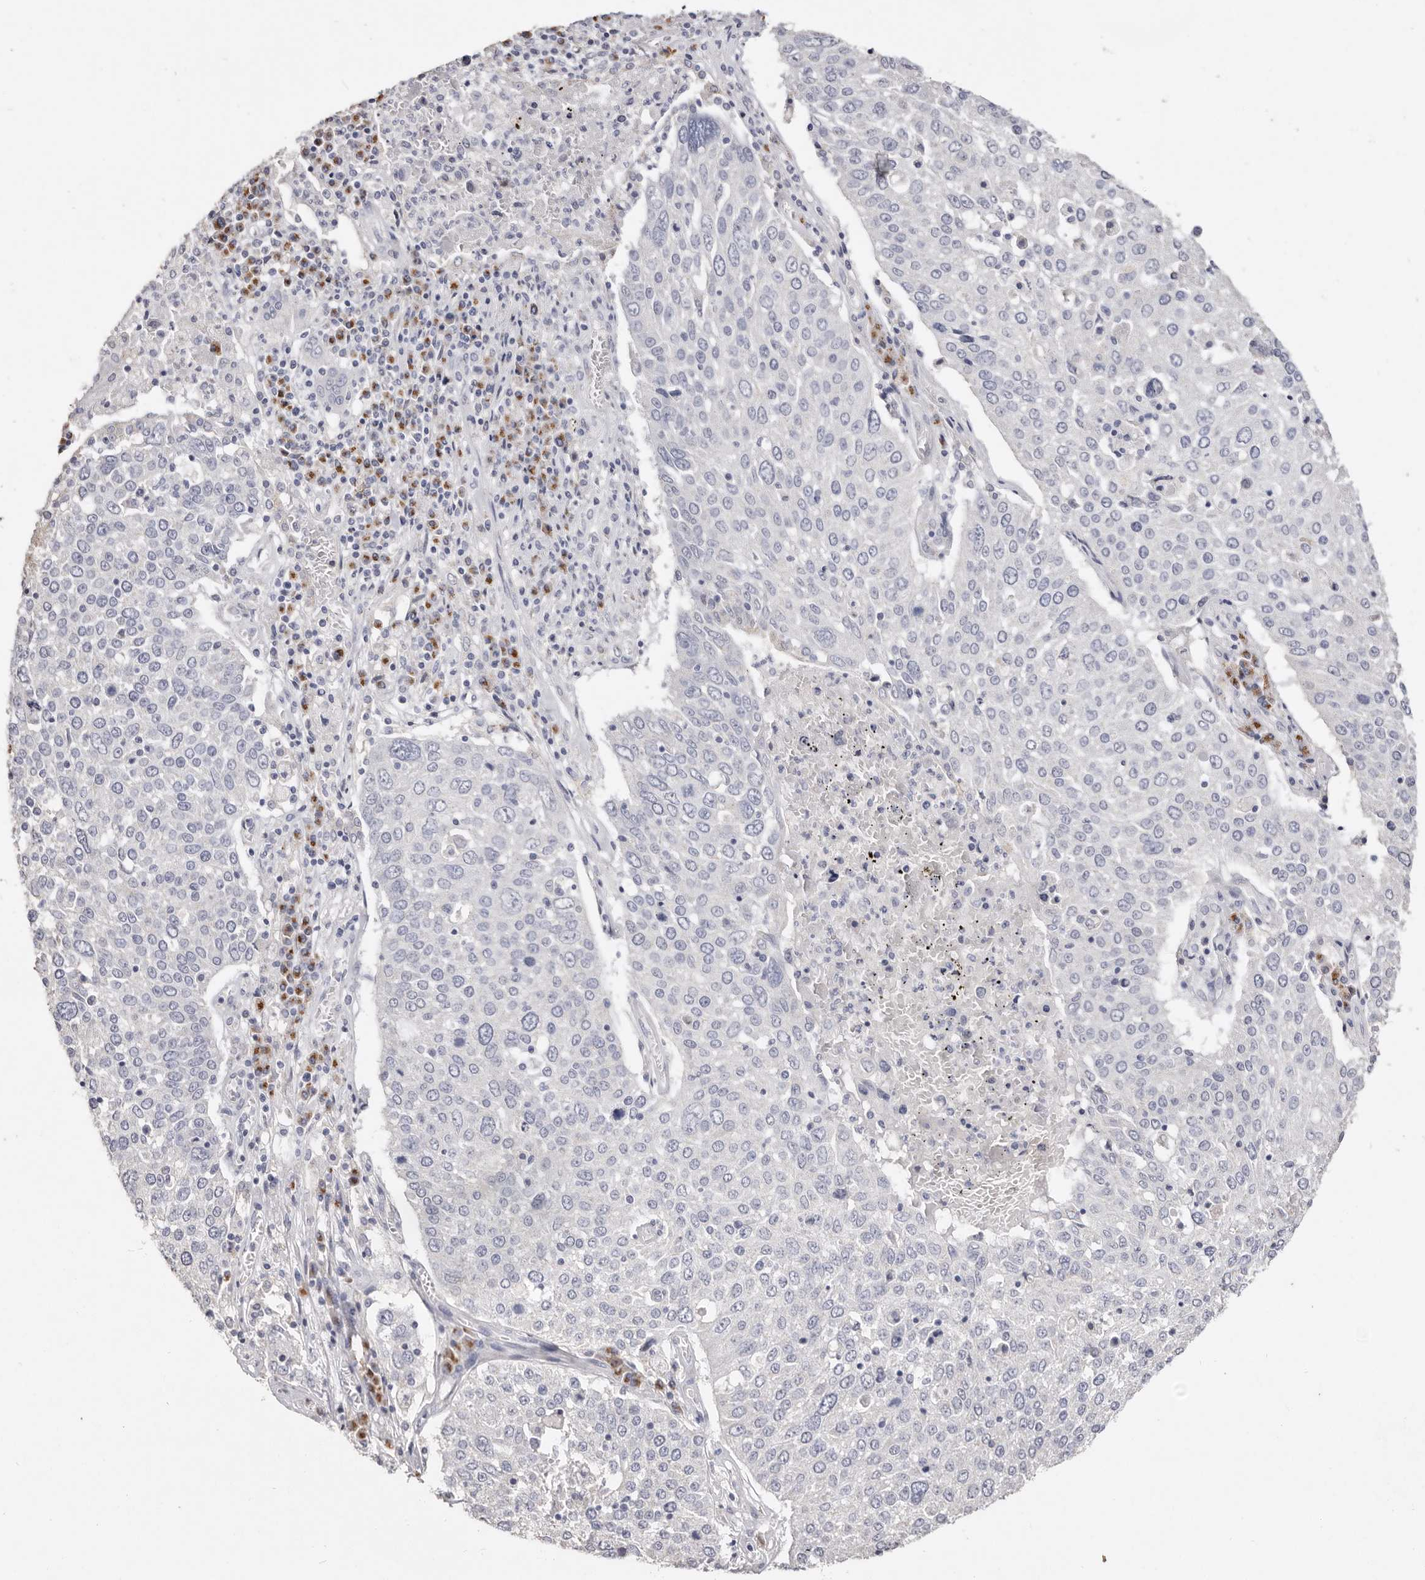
{"staining": {"intensity": "negative", "quantity": "none", "location": "none"}, "tissue": "lung cancer", "cell_type": "Tumor cells", "image_type": "cancer", "snomed": [{"axis": "morphology", "description": "Squamous cell carcinoma, NOS"}, {"axis": "topography", "description": "Lung"}], "caption": "Lung cancer stained for a protein using immunohistochemistry (IHC) exhibits no staining tumor cells.", "gene": "LGALS7B", "patient": {"sex": "male", "age": 65}}